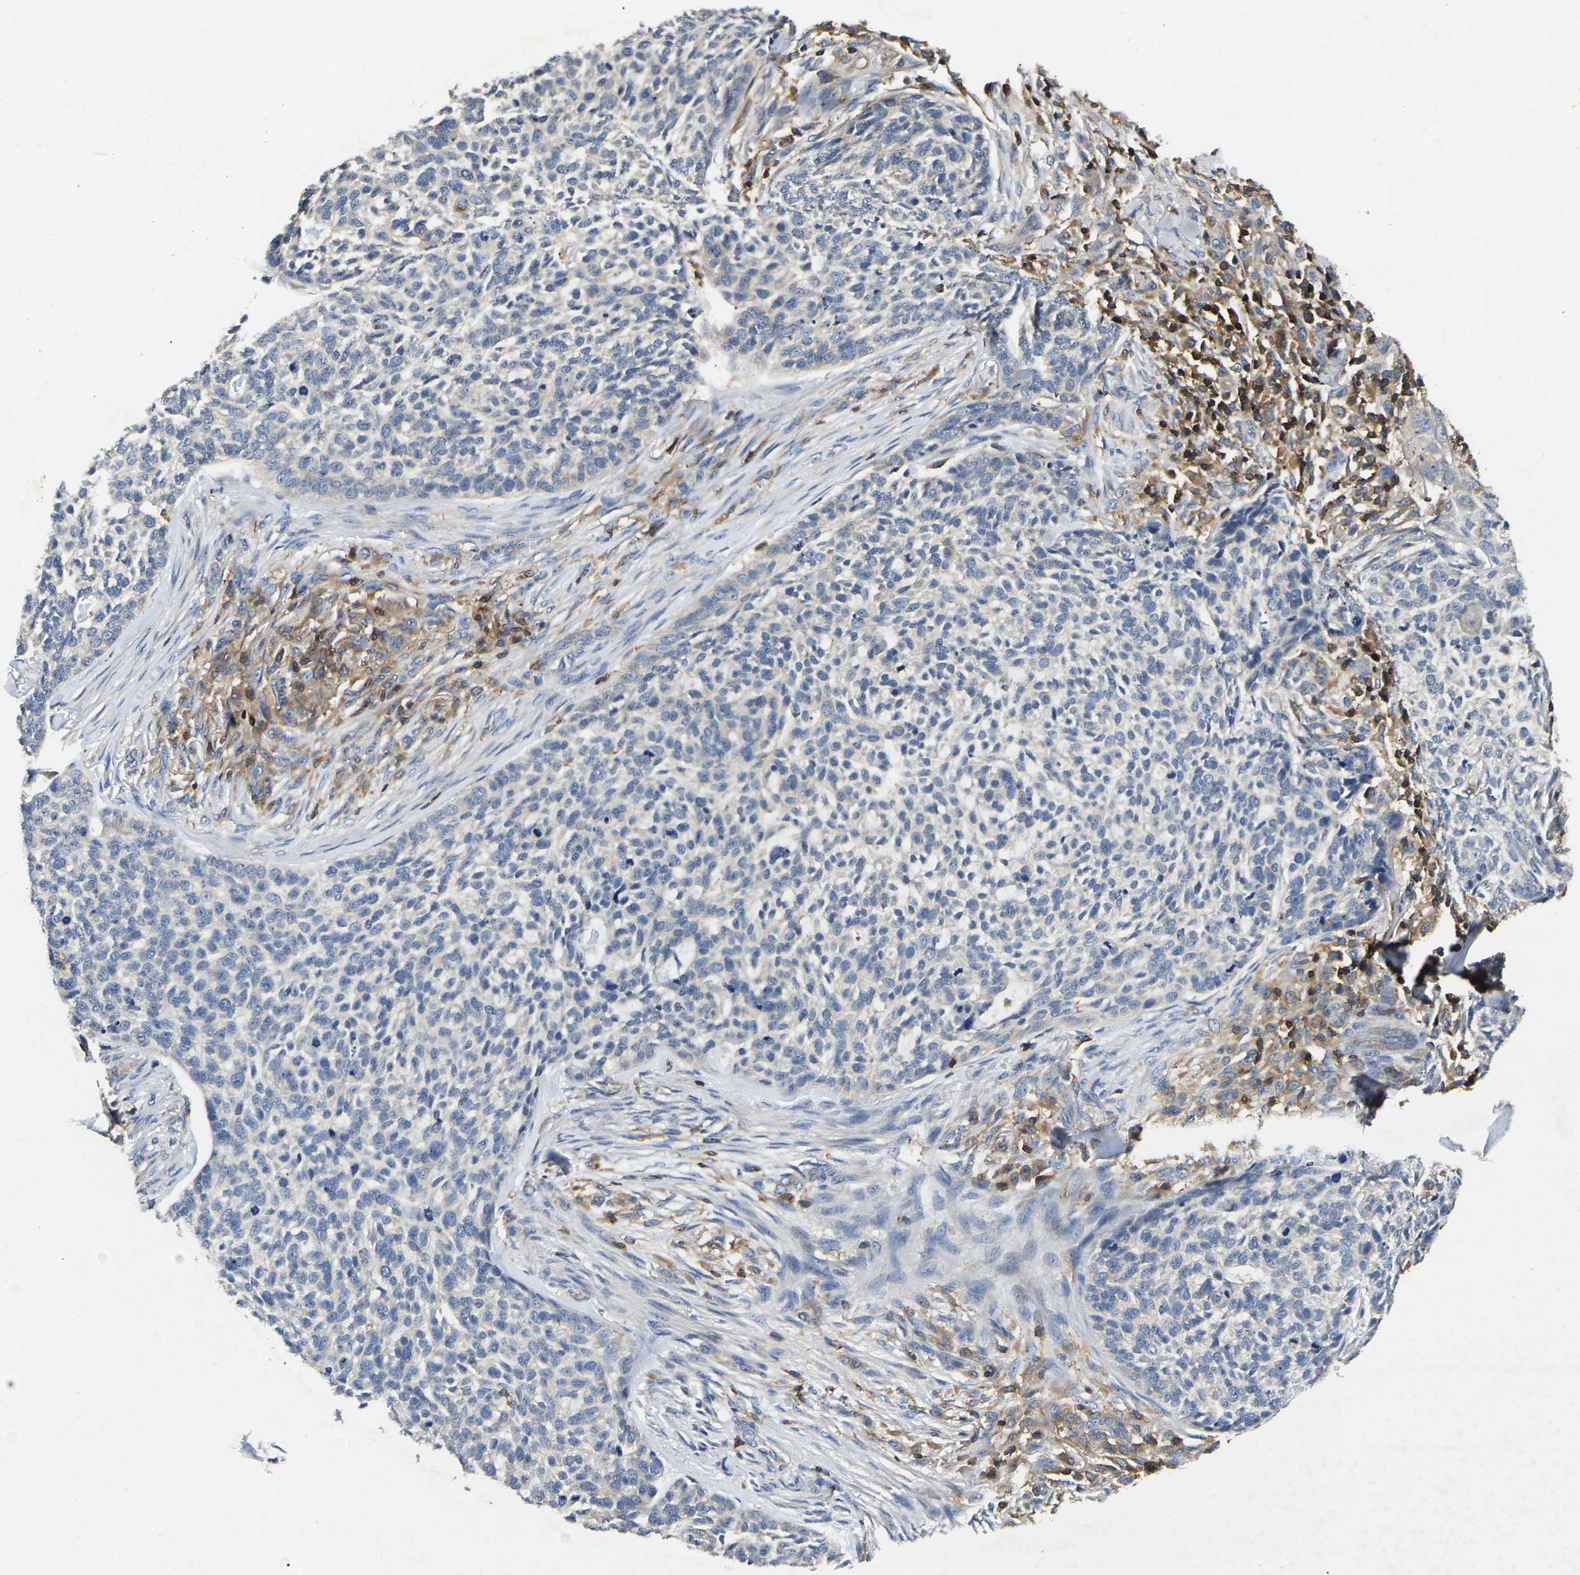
{"staining": {"intensity": "negative", "quantity": "none", "location": "none"}, "tissue": "skin cancer", "cell_type": "Tumor cells", "image_type": "cancer", "snomed": [{"axis": "morphology", "description": "Basal cell carcinoma"}, {"axis": "topography", "description": "Skin"}], "caption": "Immunohistochemical staining of human skin basal cell carcinoma displays no significant positivity in tumor cells.", "gene": "SMPD2", "patient": {"sex": "female", "age": 64}}